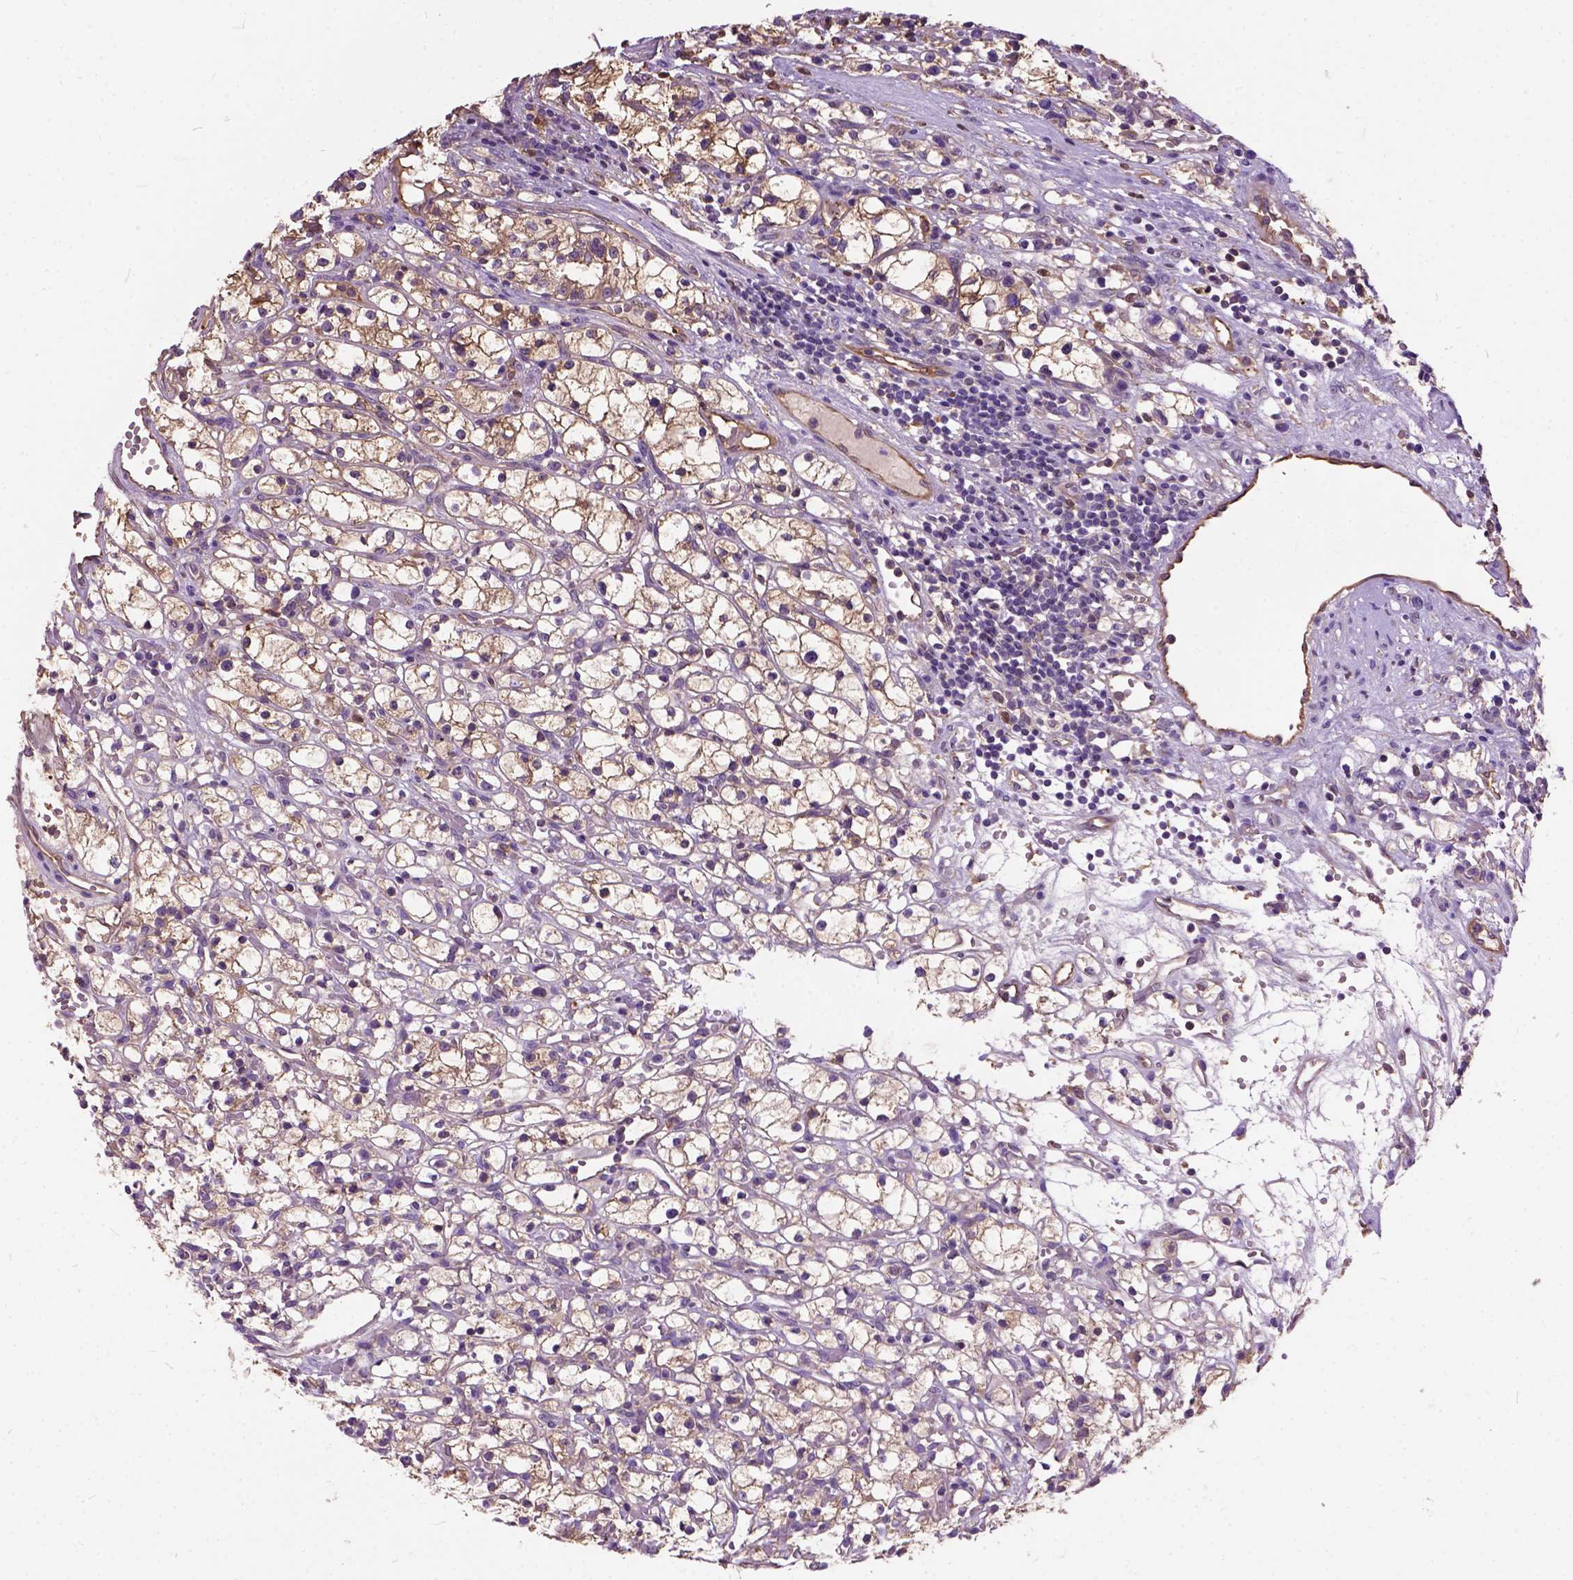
{"staining": {"intensity": "moderate", "quantity": ">75%", "location": "cytoplasmic/membranous"}, "tissue": "renal cancer", "cell_type": "Tumor cells", "image_type": "cancer", "snomed": [{"axis": "morphology", "description": "Adenocarcinoma, NOS"}, {"axis": "topography", "description": "Kidney"}], "caption": "Renal cancer stained with DAB IHC exhibits medium levels of moderate cytoplasmic/membranous staining in approximately >75% of tumor cells.", "gene": "SEMA4F", "patient": {"sex": "female", "age": 59}}